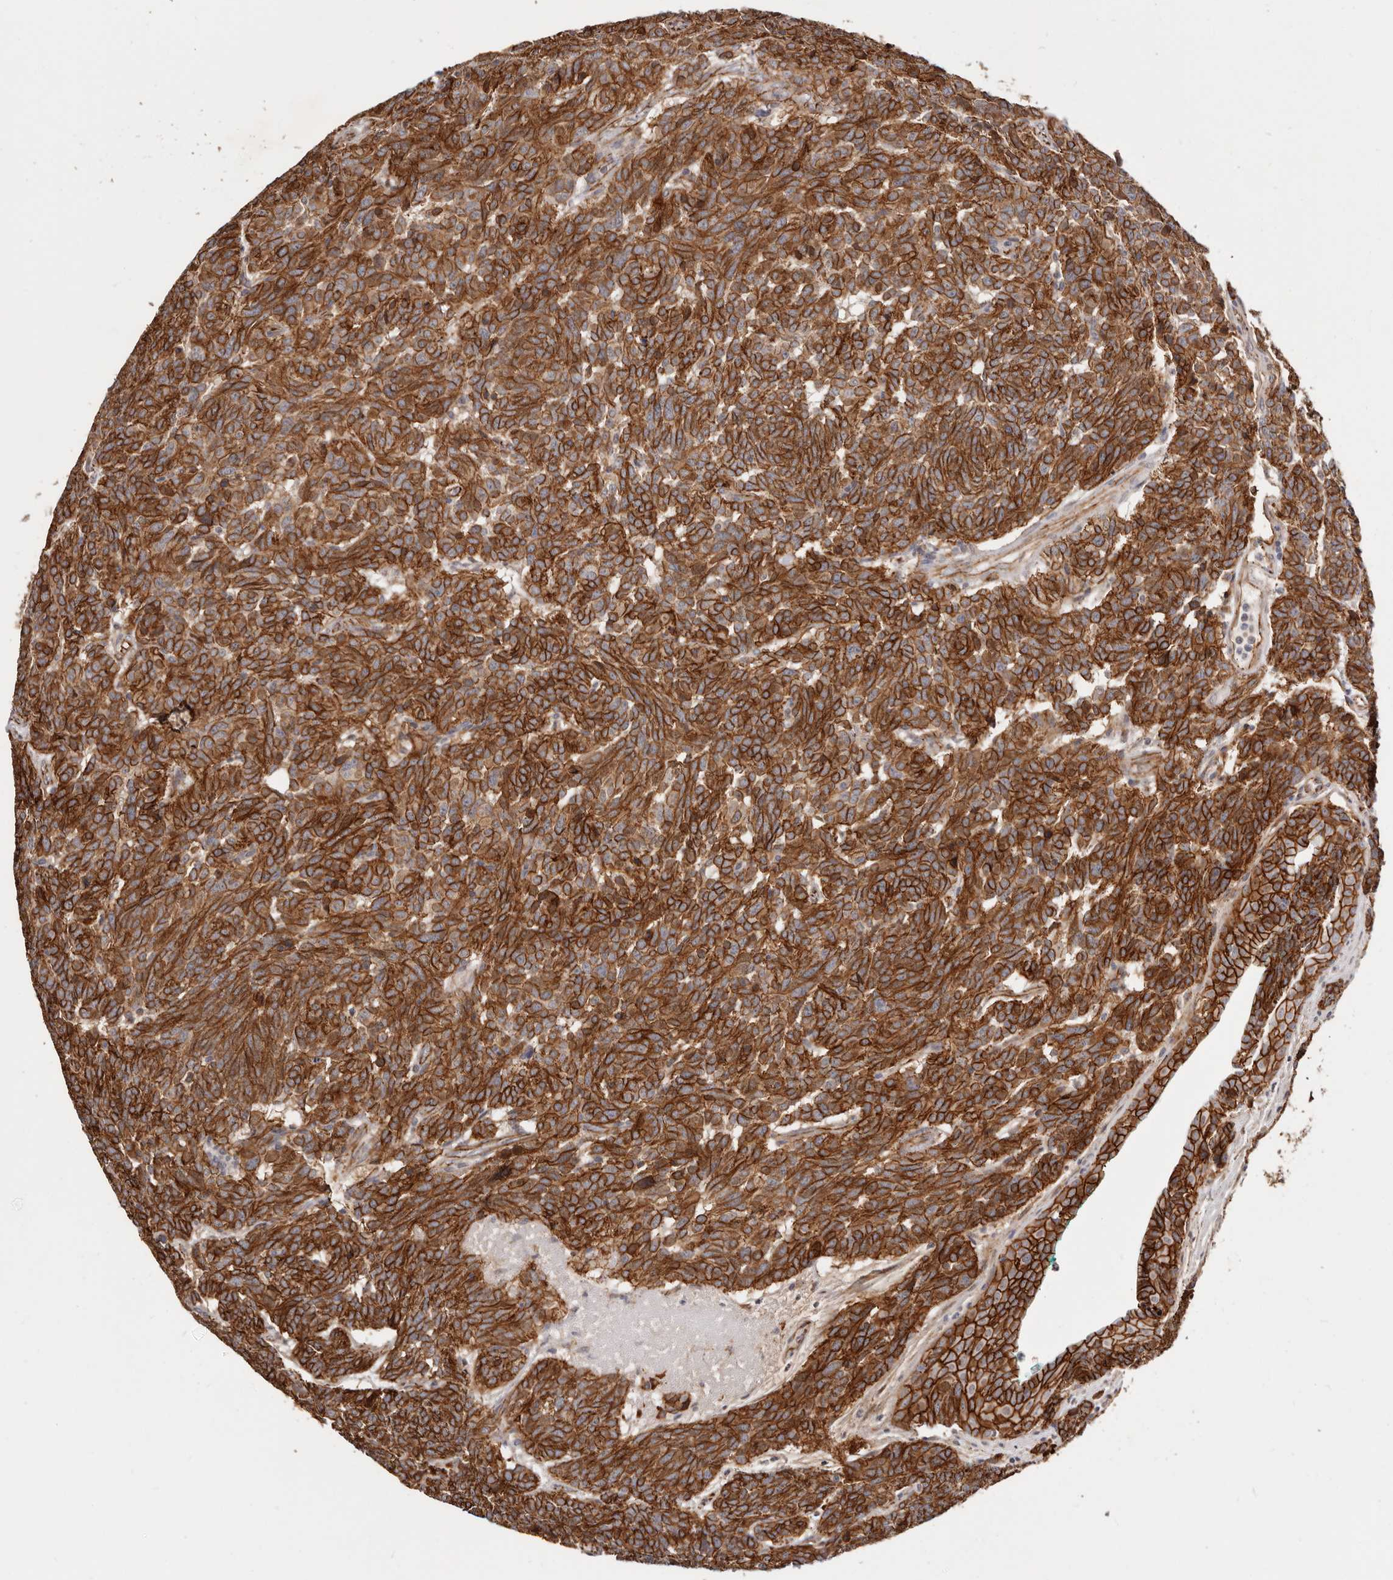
{"staining": {"intensity": "strong", "quantity": ">75%", "location": "cytoplasmic/membranous"}, "tissue": "carcinoid", "cell_type": "Tumor cells", "image_type": "cancer", "snomed": [{"axis": "morphology", "description": "Carcinoid, malignant, NOS"}, {"axis": "topography", "description": "Lung"}], "caption": "A high-resolution photomicrograph shows immunohistochemistry staining of carcinoid, which demonstrates strong cytoplasmic/membranous expression in approximately >75% of tumor cells.", "gene": "CTNNB1", "patient": {"sex": "female", "age": 46}}